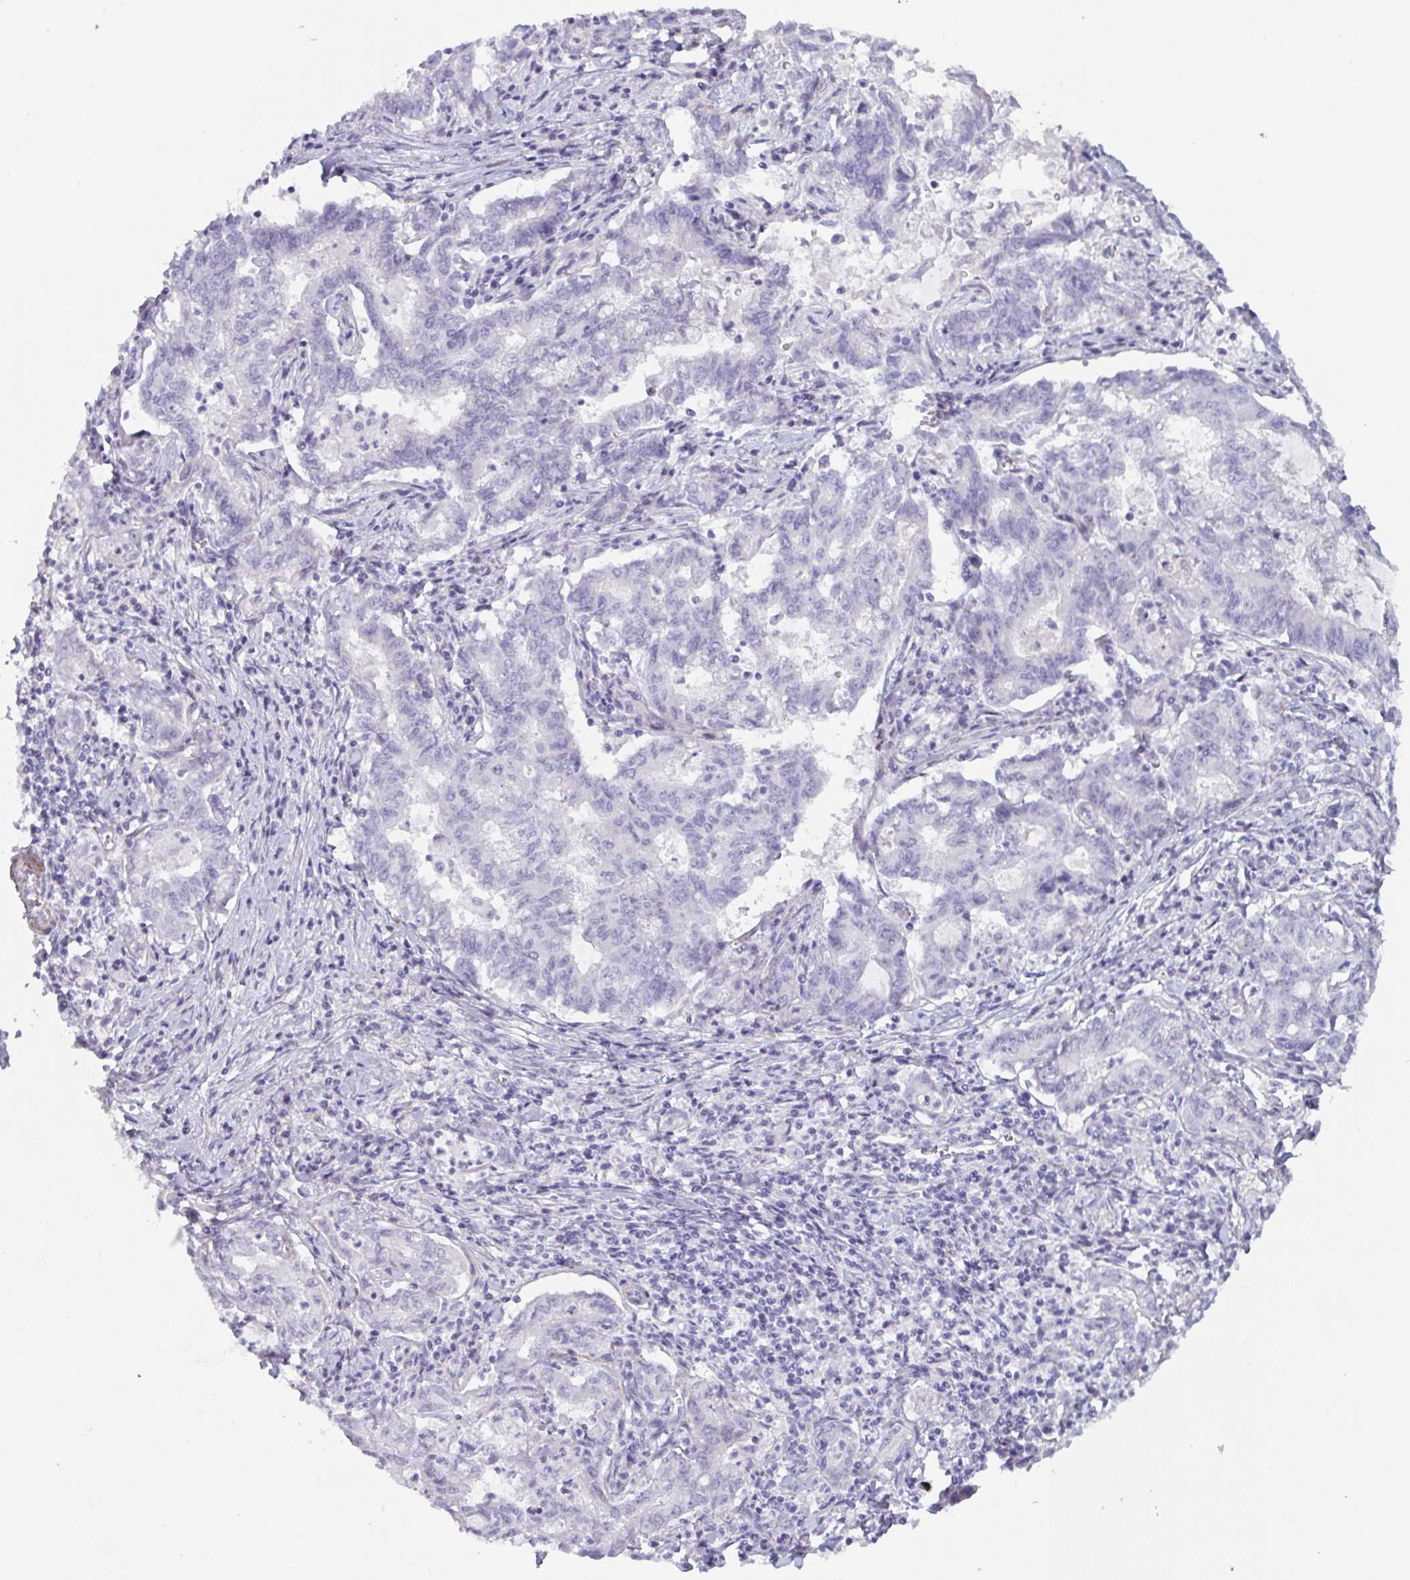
{"staining": {"intensity": "negative", "quantity": "none", "location": "none"}, "tissue": "stomach cancer", "cell_type": "Tumor cells", "image_type": "cancer", "snomed": [{"axis": "morphology", "description": "Adenocarcinoma, NOS"}, {"axis": "topography", "description": "Stomach, upper"}], "caption": "Tumor cells are negative for brown protein staining in adenocarcinoma (stomach).", "gene": "OR5P3", "patient": {"sex": "female", "age": 79}}